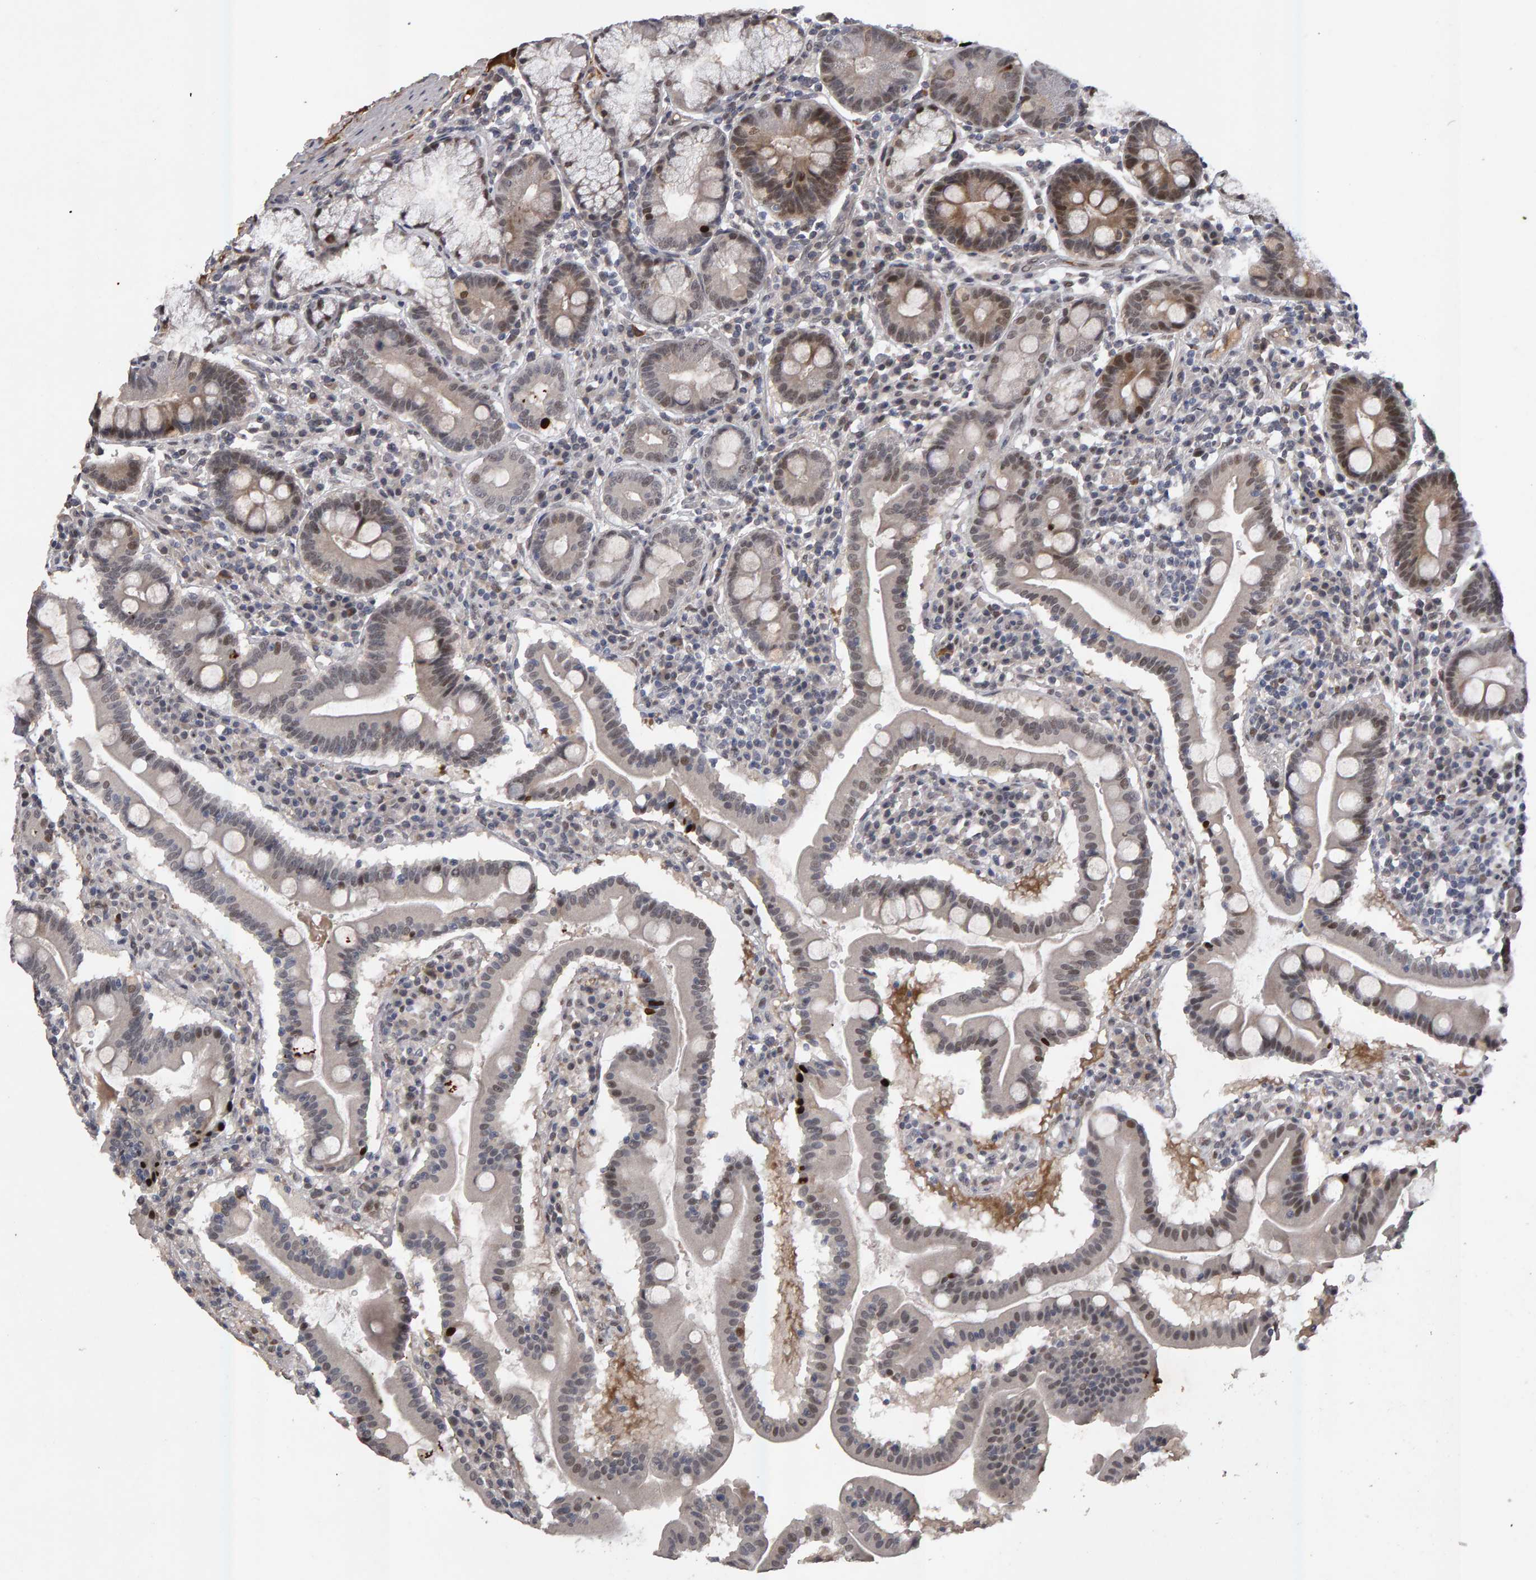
{"staining": {"intensity": "weak", "quantity": "25%-75%", "location": "cytoplasmic/membranous,nuclear"}, "tissue": "duodenum", "cell_type": "Glandular cells", "image_type": "normal", "snomed": [{"axis": "morphology", "description": "Normal tissue, NOS"}, {"axis": "topography", "description": "Duodenum"}], "caption": "Unremarkable duodenum was stained to show a protein in brown. There is low levels of weak cytoplasmic/membranous,nuclear positivity in about 25%-75% of glandular cells.", "gene": "IPO8", "patient": {"sex": "male", "age": 50}}